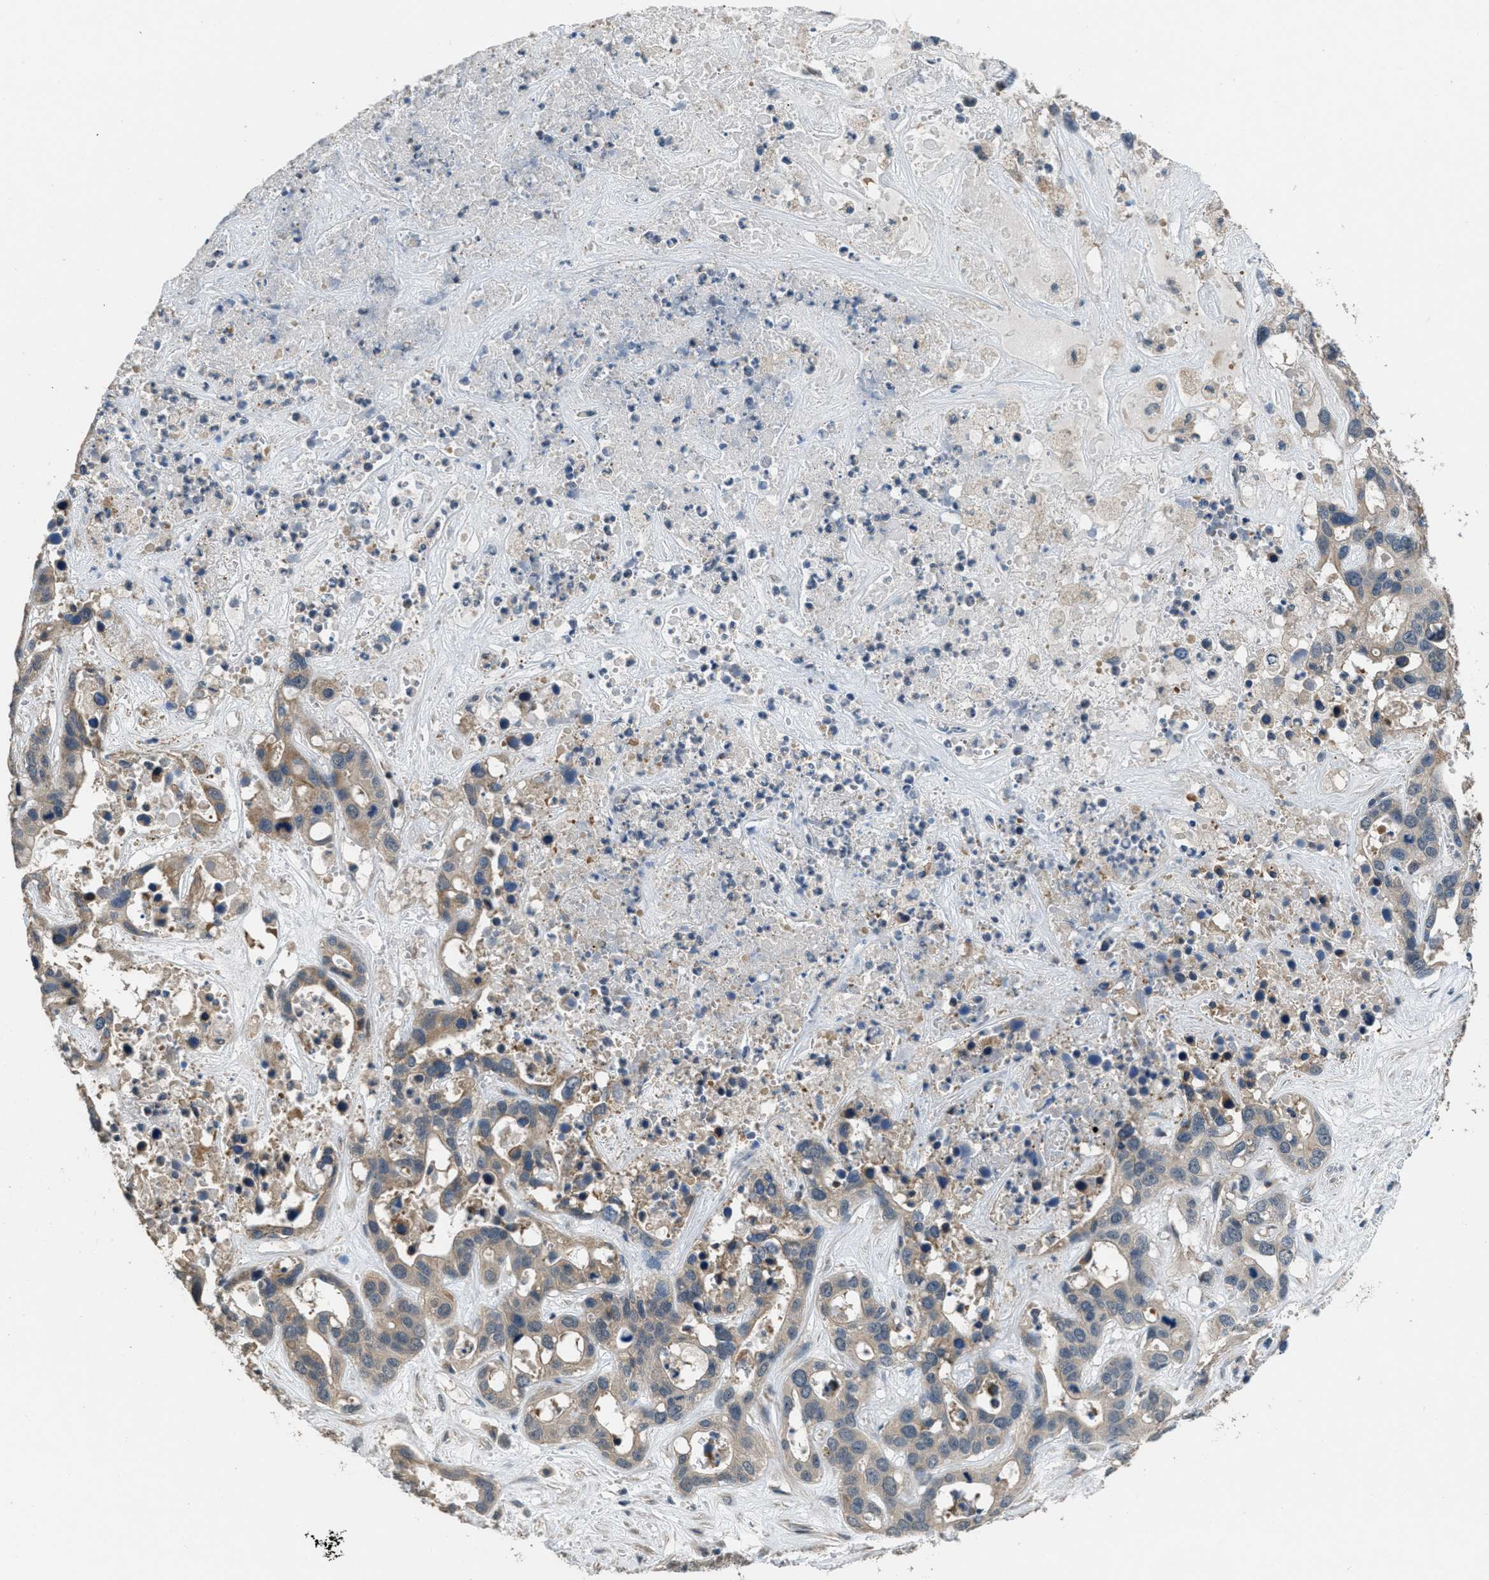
{"staining": {"intensity": "weak", "quantity": ">75%", "location": "cytoplasmic/membranous"}, "tissue": "liver cancer", "cell_type": "Tumor cells", "image_type": "cancer", "snomed": [{"axis": "morphology", "description": "Cholangiocarcinoma"}, {"axis": "topography", "description": "Liver"}], "caption": "Approximately >75% of tumor cells in human liver cancer (cholangiocarcinoma) exhibit weak cytoplasmic/membranous protein positivity as visualized by brown immunohistochemical staining.", "gene": "NAT1", "patient": {"sex": "female", "age": 65}}